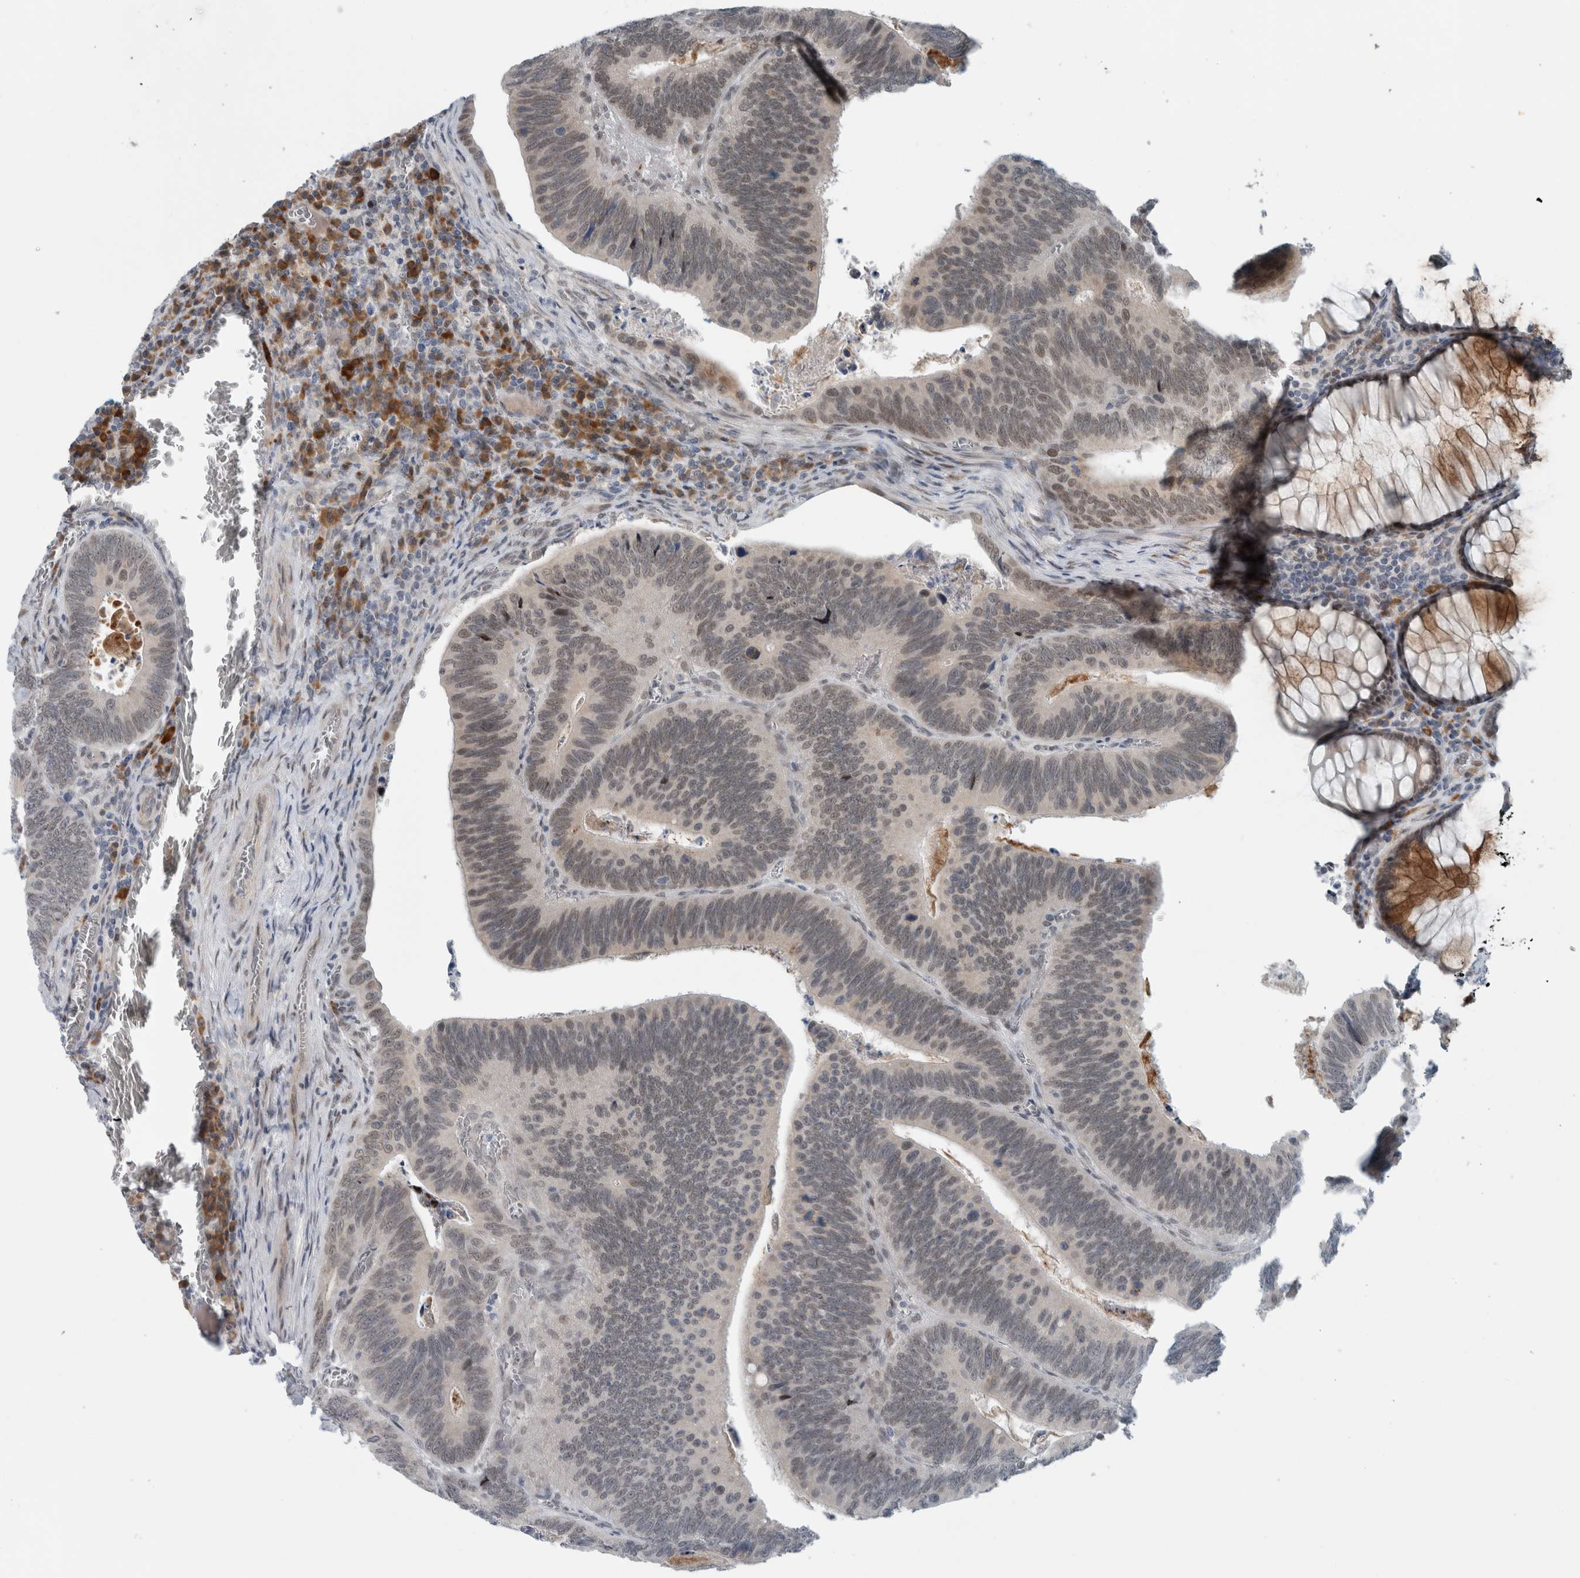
{"staining": {"intensity": "weak", "quantity": "<25%", "location": "nuclear"}, "tissue": "colorectal cancer", "cell_type": "Tumor cells", "image_type": "cancer", "snomed": [{"axis": "morphology", "description": "Inflammation, NOS"}, {"axis": "morphology", "description": "Adenocarcinoma, NOS"}, {"axis": "topography", "description": "Colon"}], "caption": "Immunohistochemistry (IHC) image of human colorectal adenocarcinoma stained for a protein (brown), which exhibits no positivity in tumor cells.", "gene": "GBA2", "patient": {"sex": "male", "age": 72}}